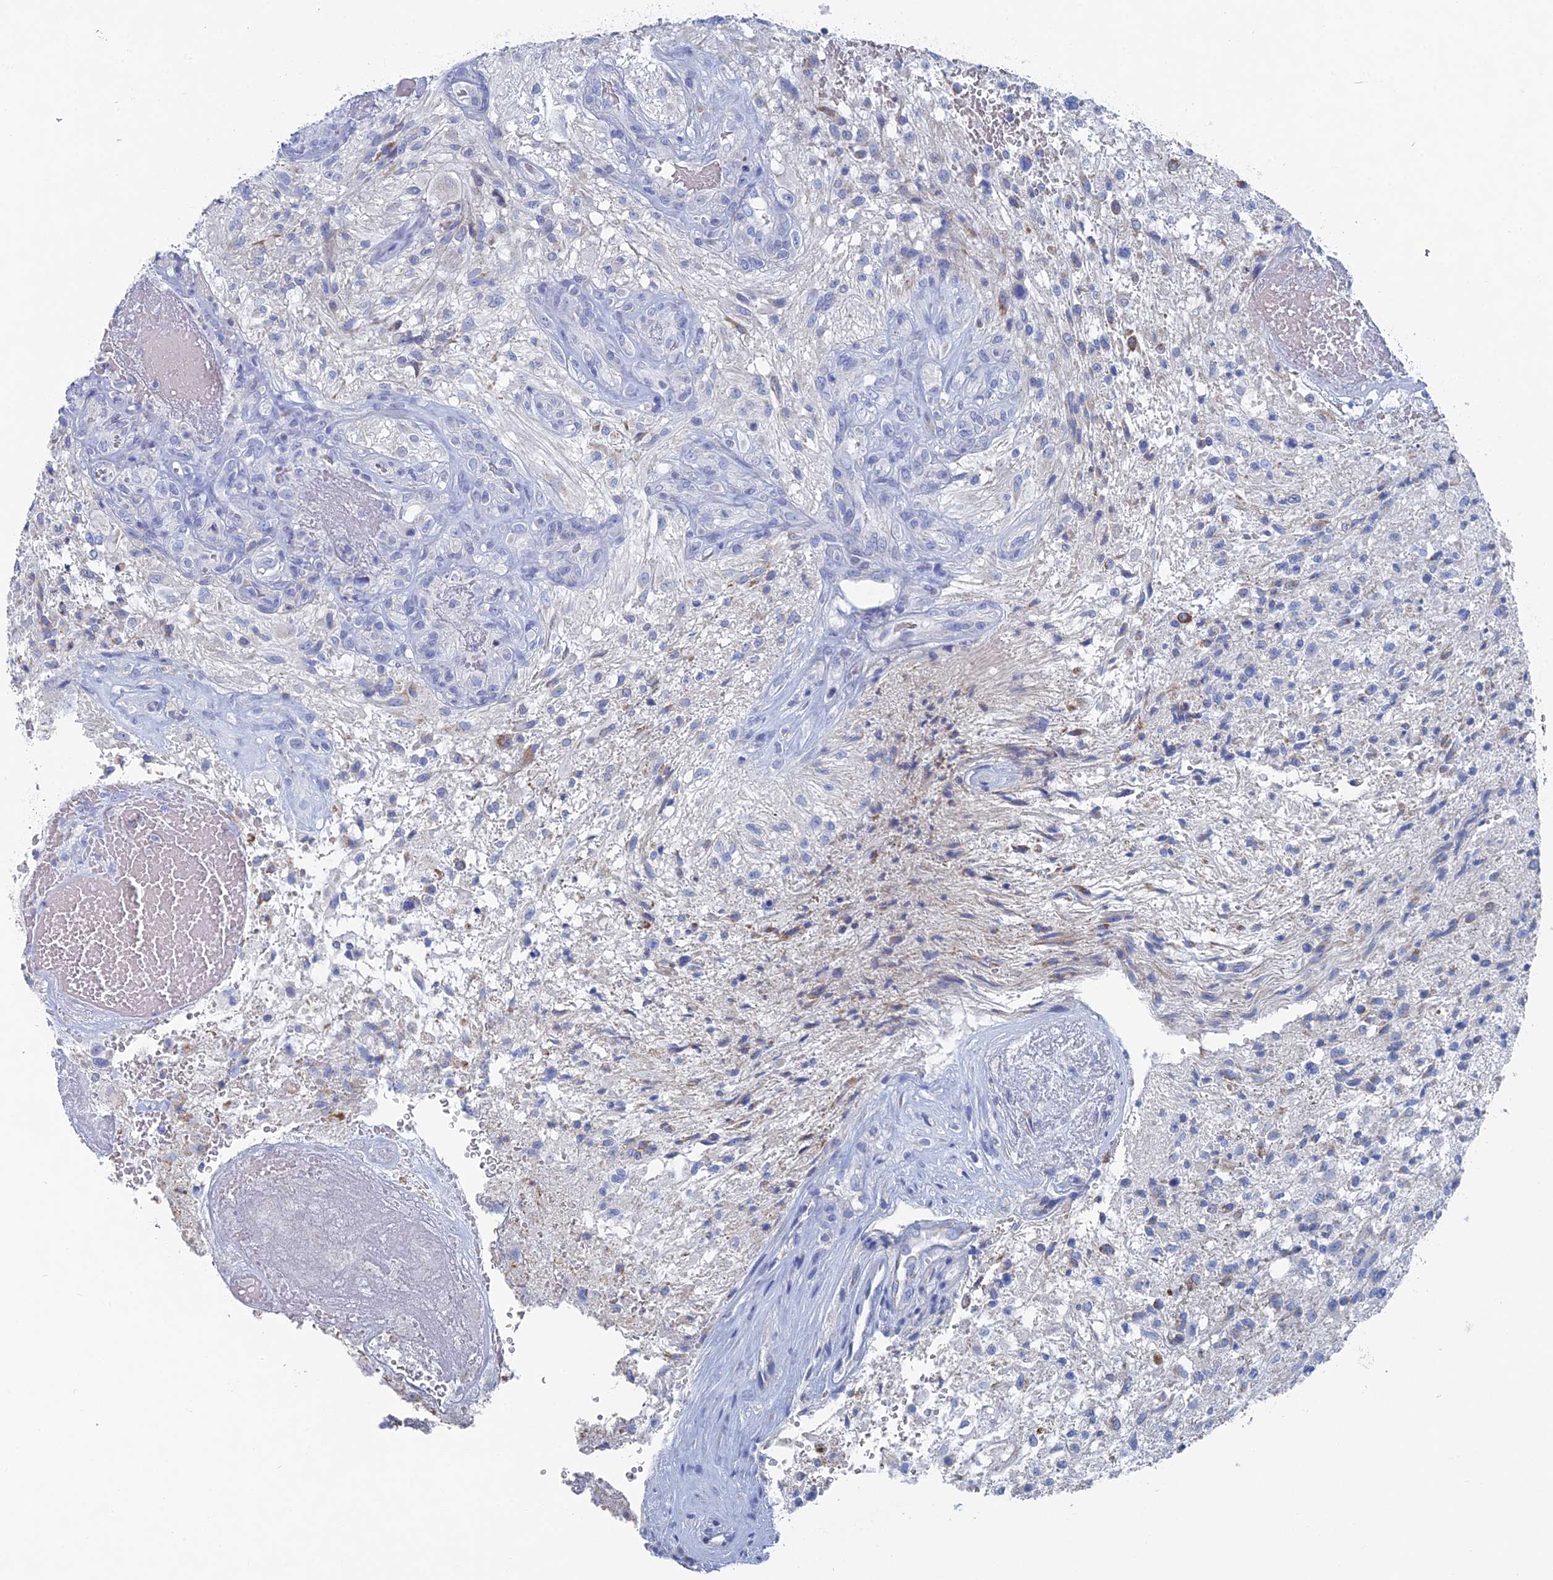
{"staining": {"intensity": "negative", "quantity": "none", "location": "none"}, "tissue": "glioma", "cell_type": "Tumor cells", "image_type": "cancer", "snomed": [{"axis": "morphology", "description": "Glioma, malignant, High grade"}, {"axis": "topography", "description": "Brain"}], "caption": "Glioma was stained to show a protein in brown. There is no significant positivity in tumor cells.", "gene": "HIGD1A", "patient": {"sex": "male", "age": 56}}